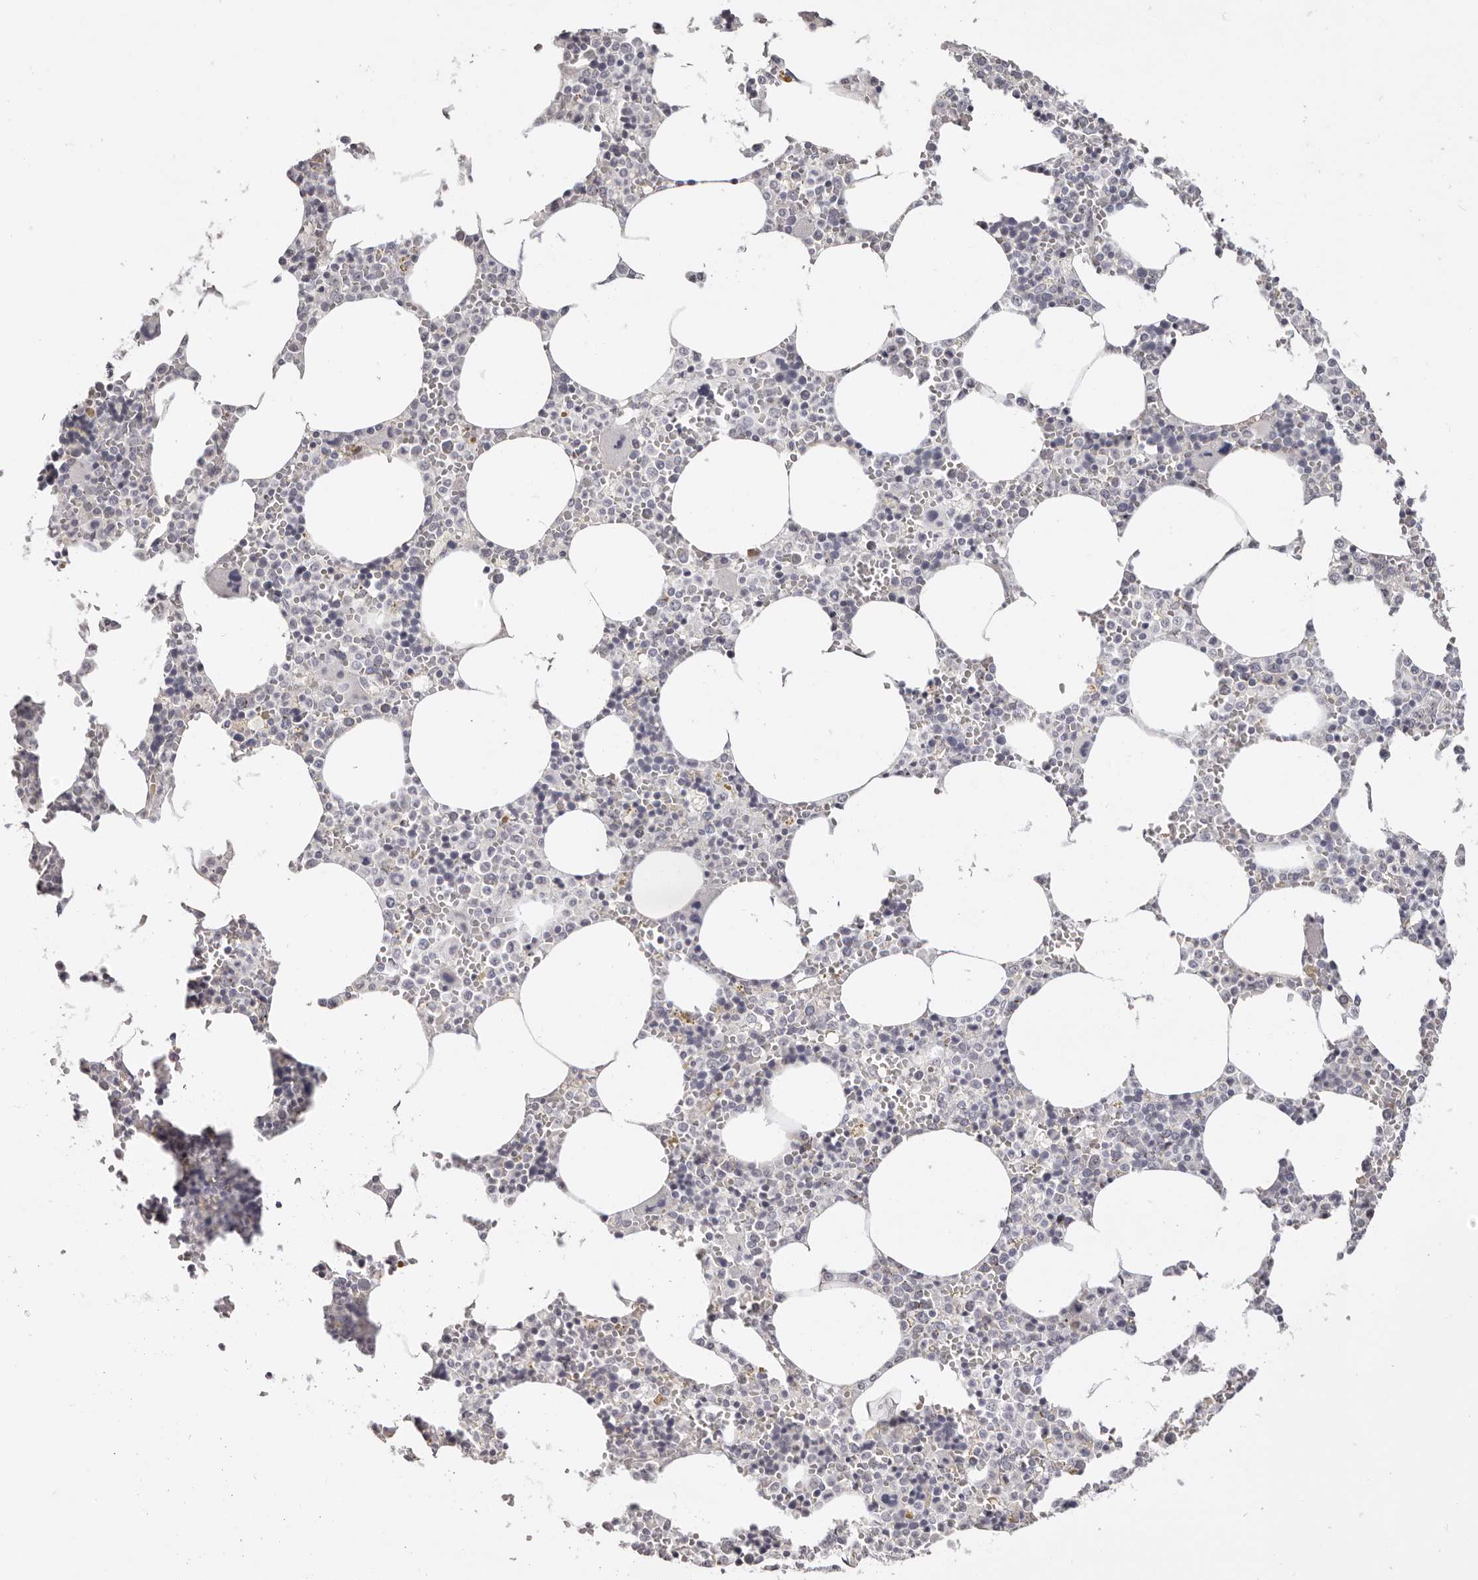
{"staining": {"intensity": "negative", "quantity": "none", "location": "none"}, "tissue": "bone marrow", "cell_type": "Hematopoietic cells", "image_type": "normal", "snomed": [{"axis": "morphology", "description": "Normal tissue, NOS"}, {"axis": "topography", "description": "Bone marrow"}], "caption": "Immunohistochemistry photomicrograph of benign human bone marrow stained for a protein (brown), which shows no positivity in hematopoietic cells.", "gene": "PCDHB6", "patient": {"sex": "male", "age": 70}}